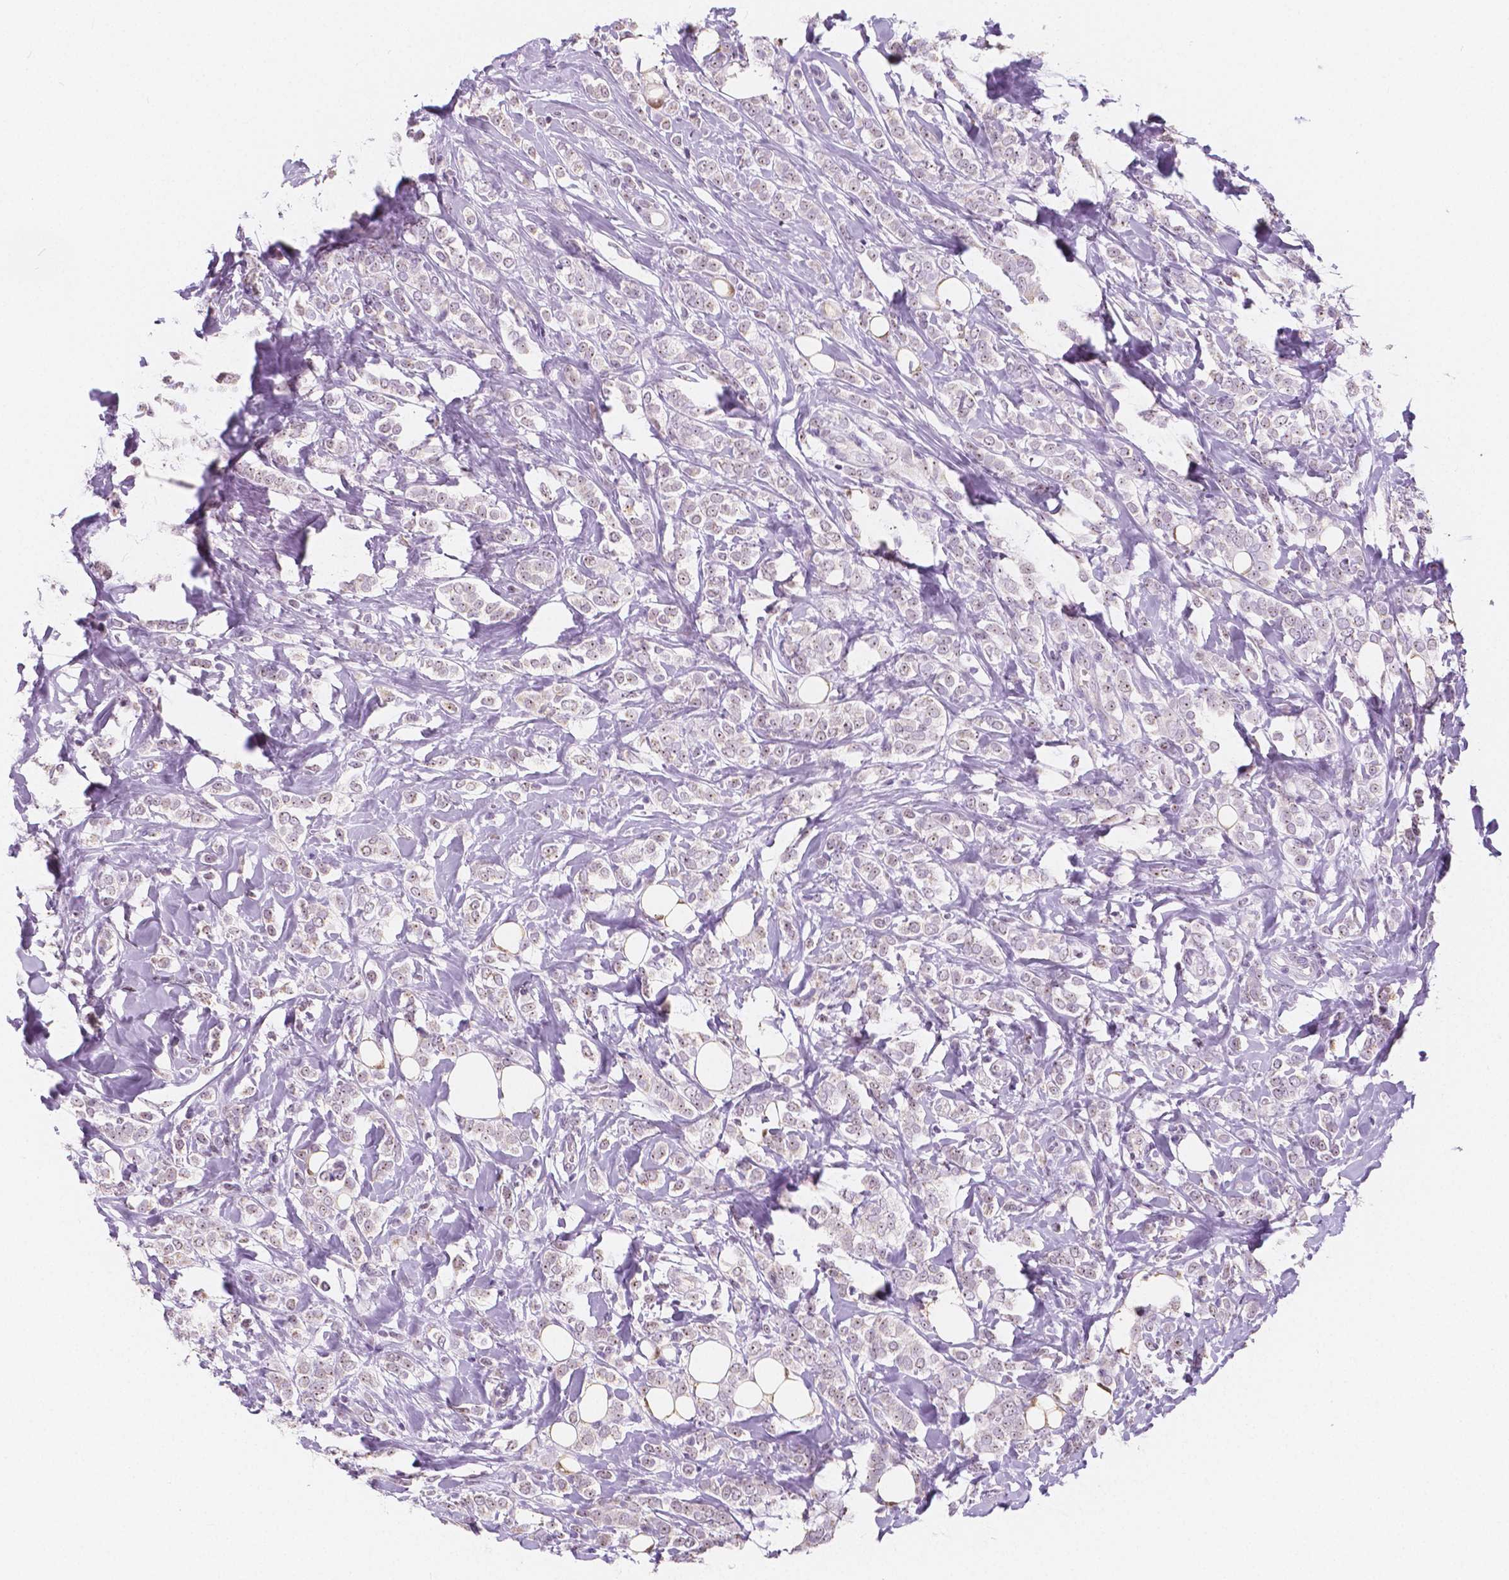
{"staining": {"intensity": "negative", "quantity": "none", "location": "none"}, "tissue": "breast cancer", "cell_type": "Tumor cells", "image_type": "cancer", "snomed": [{"axis": "morphology", "description": "Lobular carcinoma"}, {"axis": "topography", "description": "Breast"}], "caption": "Breast cancer was stained to show a protein in brown. There is no significant expression in tumor cells. (DAB immunohistochemistry with hematoxylin counter stain).", "gene": "NOLC1", "patient": {"sex": "female", "age": 49}}